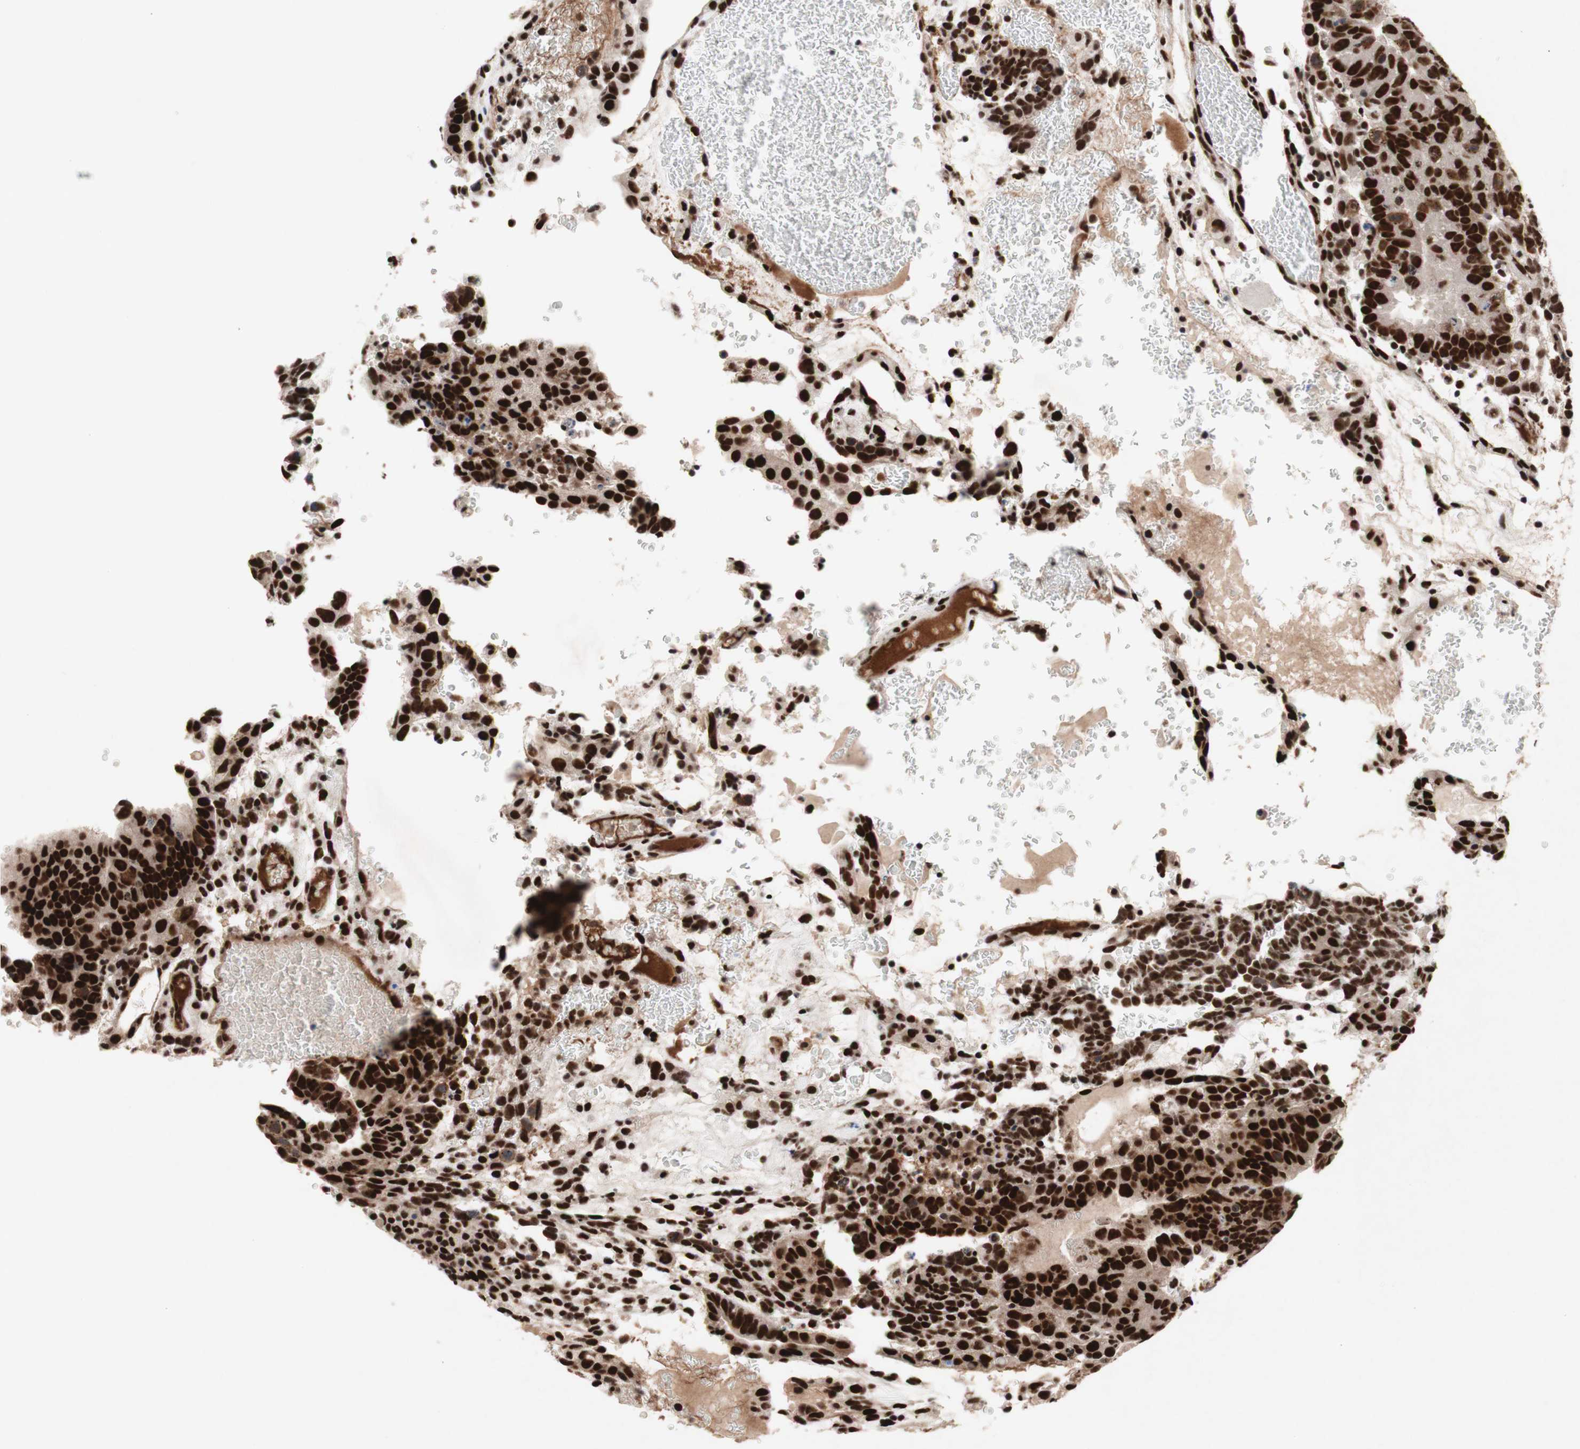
{"staining": {"intensity": "strong", "quantity": ">75%", "location": "nuclear"}, "tissue": "testis cancer", "cell_type": "Tumor cells", "image_type": "cancer", "snomed": [{"axis": "morphology", "description": "Seminoma, NOS"}, {"axis": "morphology", "description": "Carcinoma, Embryonal, NOS"}, {"axis": "topography", "description": "Testis"}], "caption": "Approximately >75% of tumor cells in human embryonal carcinoma (testis) demonstrate strong nuclear protein positivity as visualized by brown immunohistochemical staining.", "gene": "TLE1", "patient": {"sex": "male", "age": 52}}